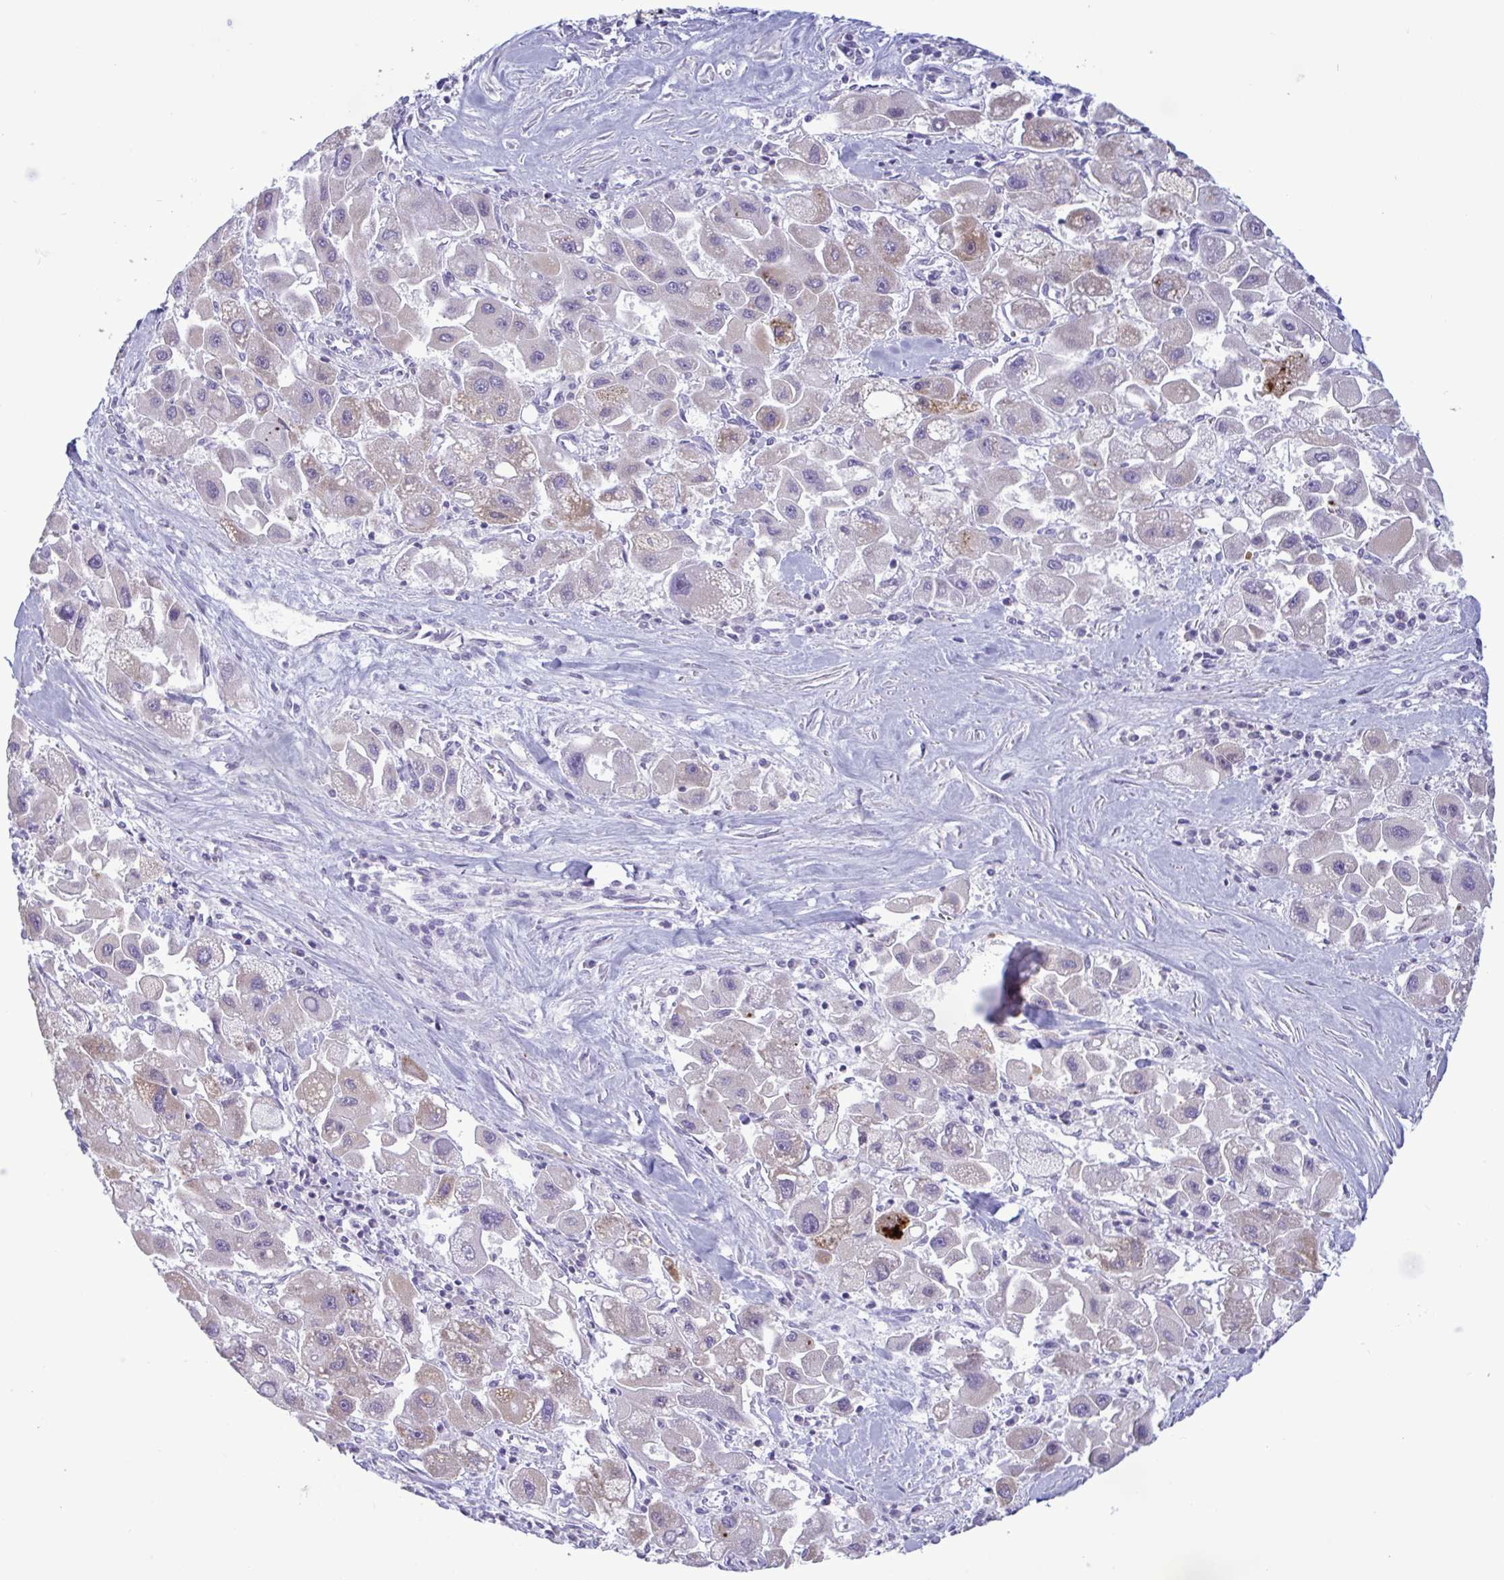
{"staining": {"intensity": "moderate", "quantity": "<25%", "location": "cytoplasmic/membranous"}, "tissue": "liver cancer", "cell_type": "Tumor cells", "image_type": "cancer", "snomed": [{"axis": "morphology", "description": "Carcinoma, Hepatocellular, NOS"}, {"axis": "topography", "description": "Liver"}], "caption": "This is a micrograph of IHC staining of hepatocellular carcinoma (liver), which shows moderate staining in the cytoplasmic/membranous of tumor cells.", "gene": "DOCK11", "patient": {"sex": "male", "age": 24}}